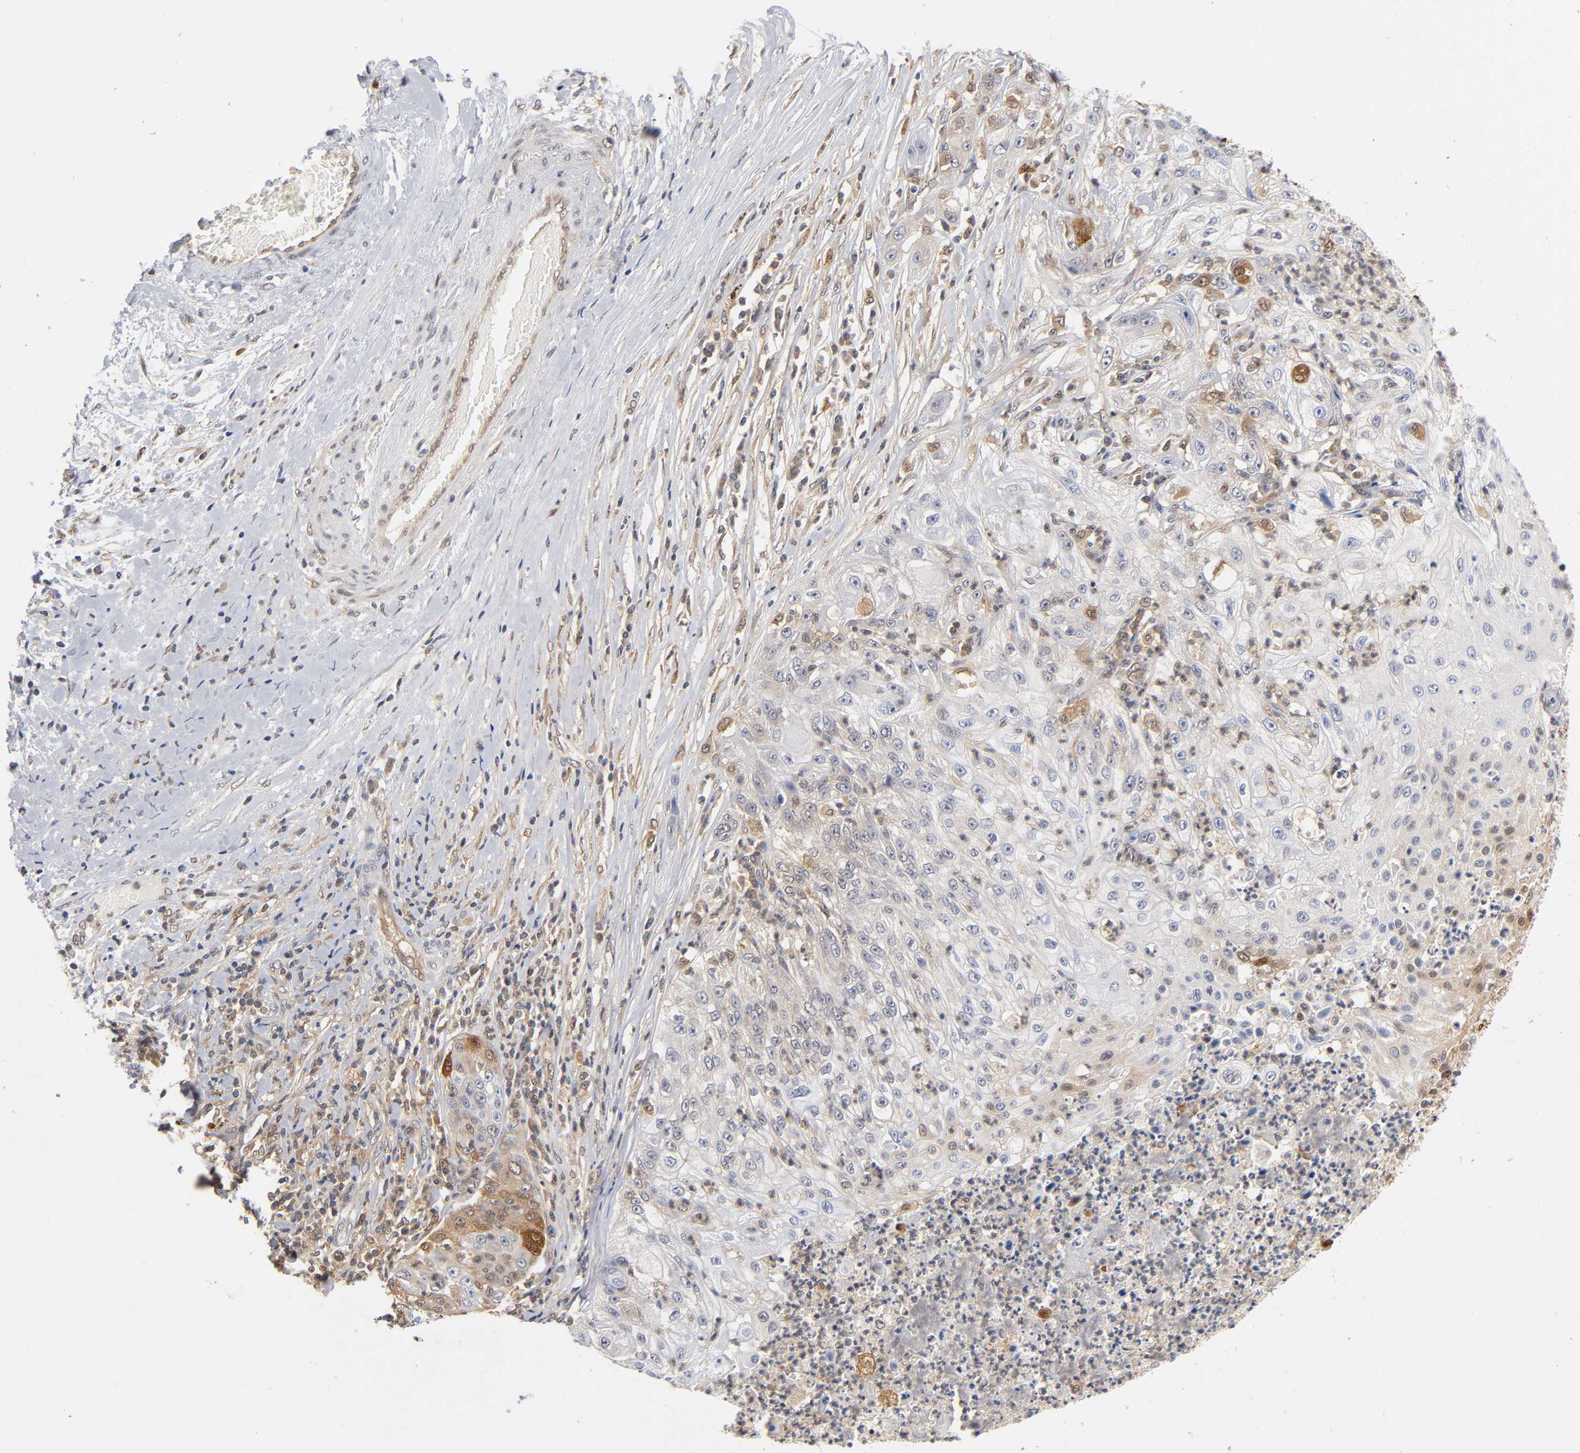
{"staining": {"intensity": "weak", "quantity": "<25%", "location": "cytoplasmic/membranous"}, "tissue": "lung cancer", "cell_type": "Tumor cells", "image_type": "cancer", "snomed": [{"axis": "morphology", "description": "Inflammation, NOS"}, {"axis": "morphology", "description": "Squamous cell carcinoma, NOS"}, {"axis": "topography", "description": "Lymph node"}, {"axis": "topography", "description": "Soft tissue"}, {"axis": "topography", "description": "Lung"}], "caption": "Tumor cells show no significant protein expression in lung cancer.", "gene": "DFFB", "patient": {"sex": "male", "age": 66}}